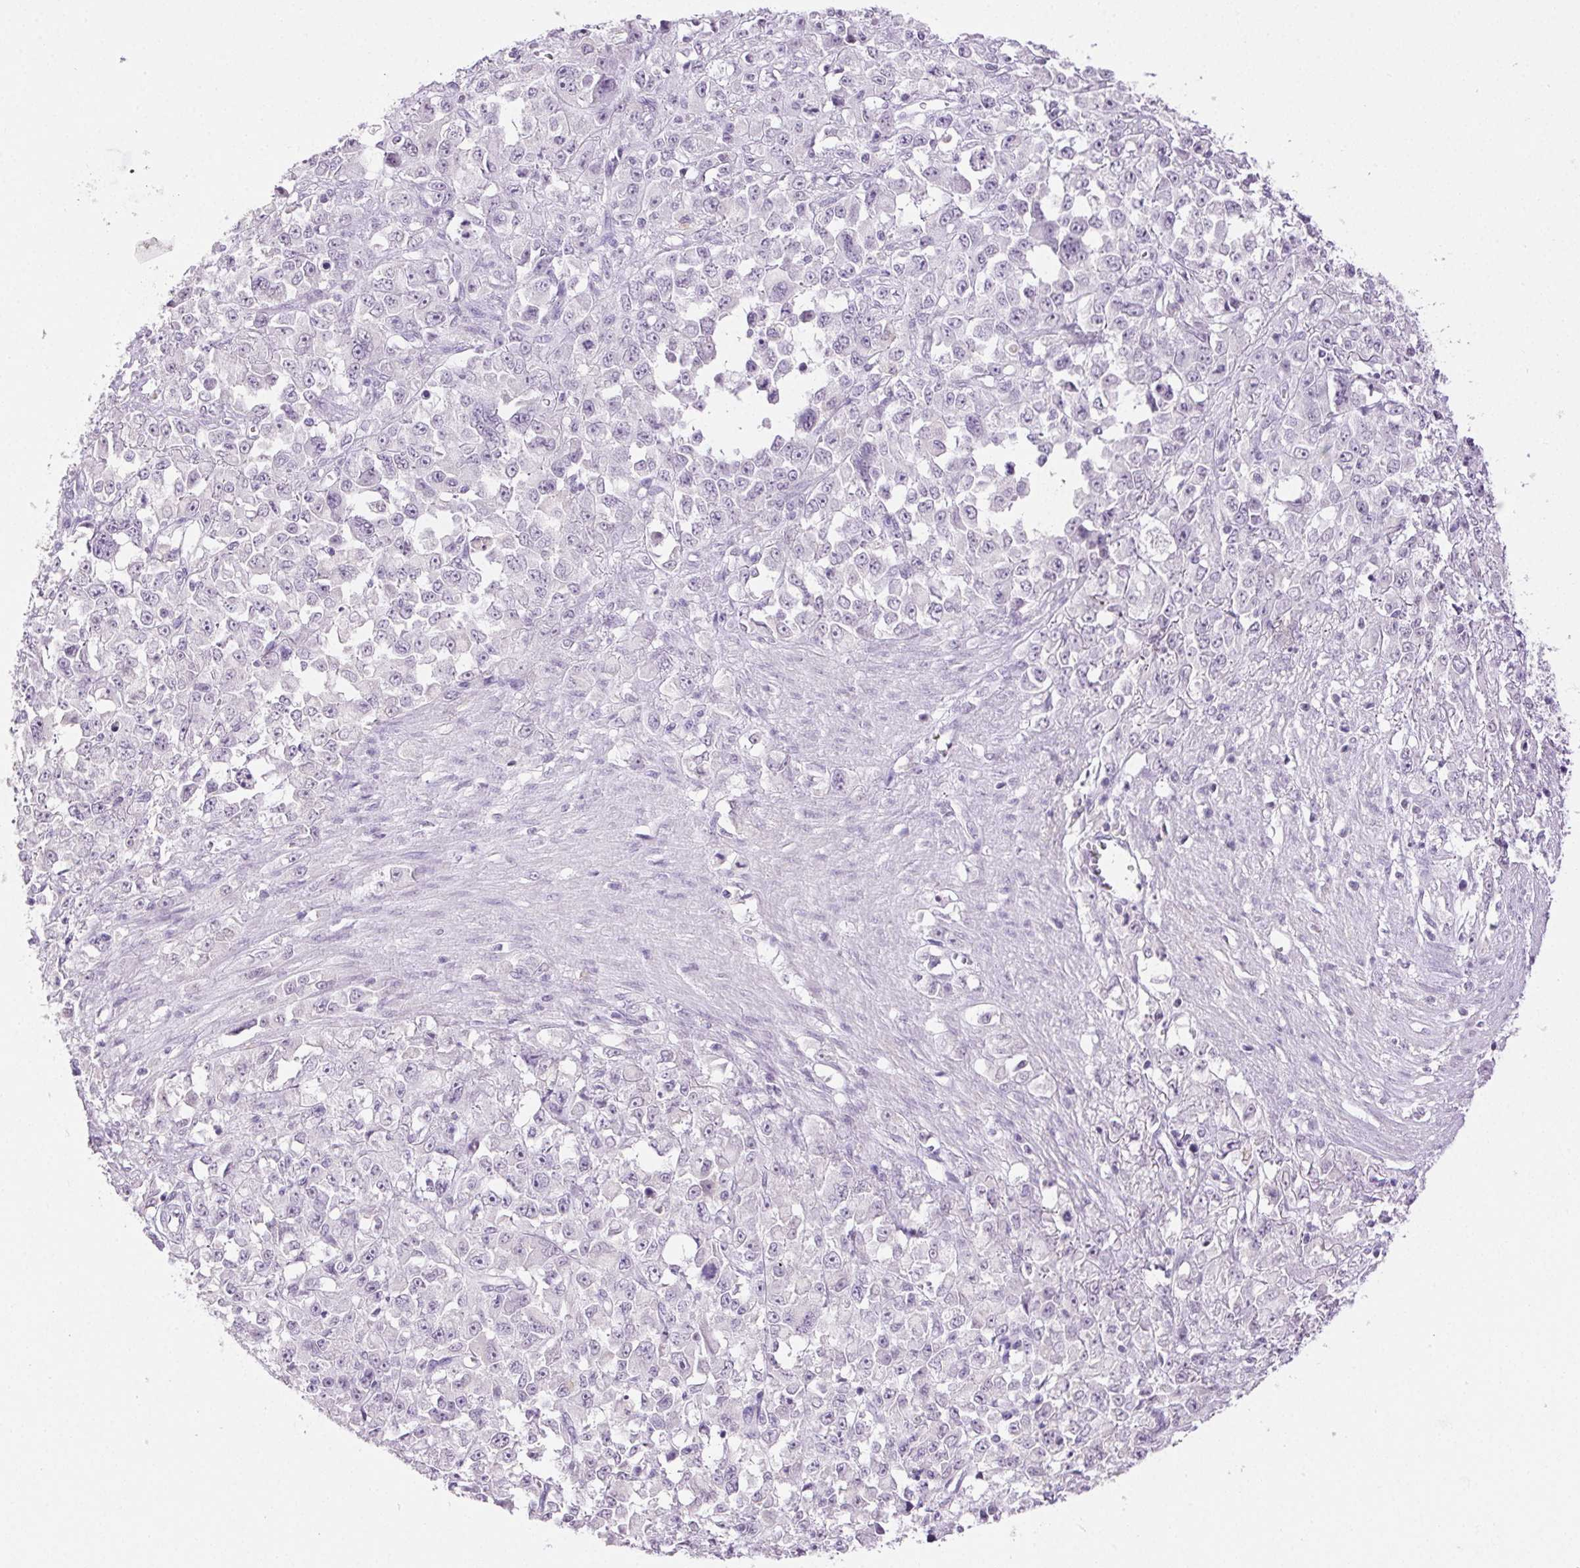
{"staining": {"intensity": "negative", "quantity": "none", "location": "none"}, "tissue": "stomach cancer", "cell_type": "Tumor cells", "image_type": "cancer", "snomed": [{"axis": "morphology", "description": "Adenocarcinoma, NOS"}, {"axis": "topography", "description": "Stomach"}], "caption": "Photomicrograph shows no significant protein positivity in tumor cells of stomach cancer. (DAB immunohistochemistry (IHC) visualized using brightfield microscopy, high magnification).", "gene": "CLDN10", "patient": {"sex": "female", "age": 76}}